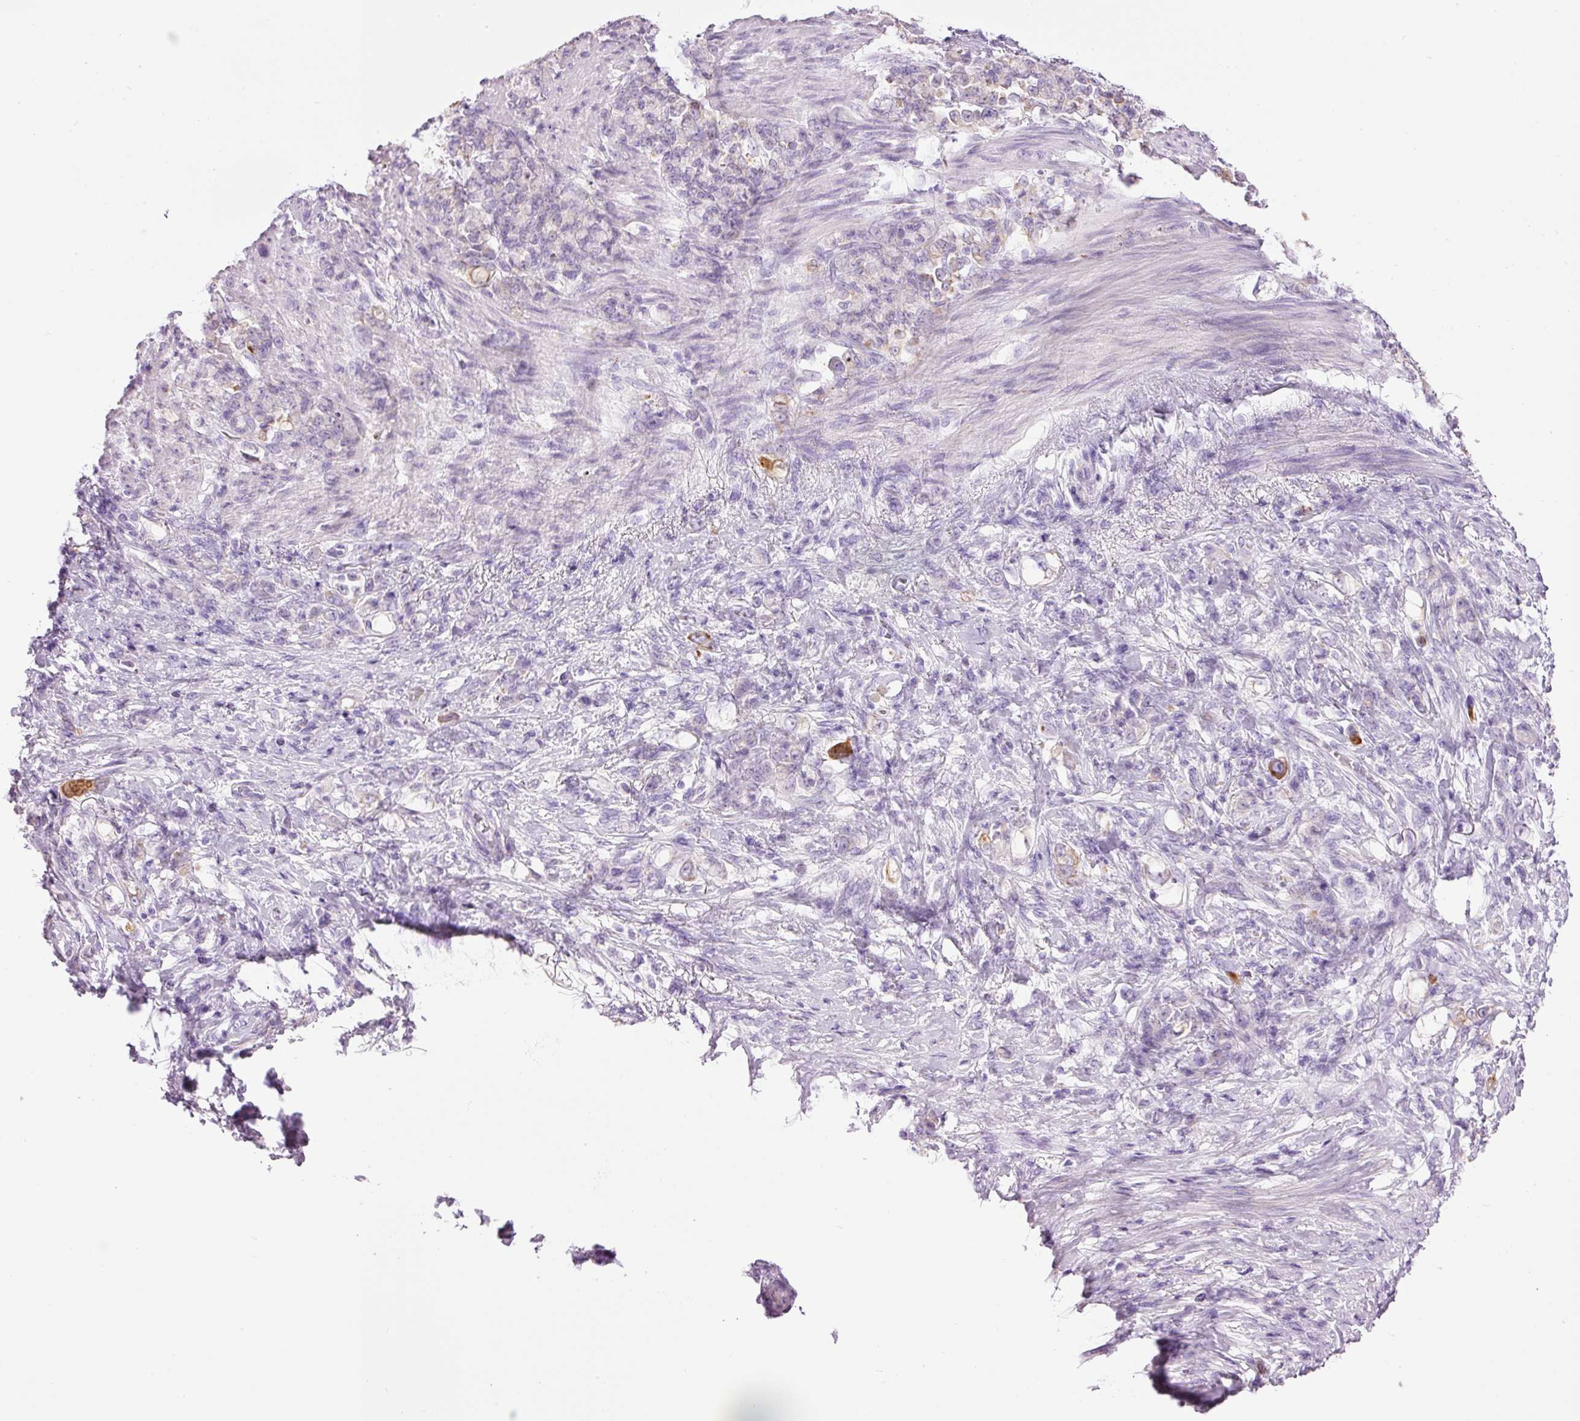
{"staining": {"intensity": "moderate", "quantity": "<25%", "location": "cytoplasmic/membranous"}, "tissue": "stomach cancer", "cell_type": "Tumor cells", "image_type": "cancer", "snomed": [{"axis": "morphology", "description": "Adenocarcinoma, NOS"}, {"axis": "topography", "description": "Stomach"}], "caption": "An image of stomach cancer stained for a protein demonstrates moderate cytoplasmic/membranous brown staining in tumor cells. The staining was performed using DAB (3,3'-diaminobenzidine), with brown indicating positive protein expression. Nuclei are stained blue with hematoxylin.", "gene": "CARD16", "patient": {"sex": "female", "age": 79}}